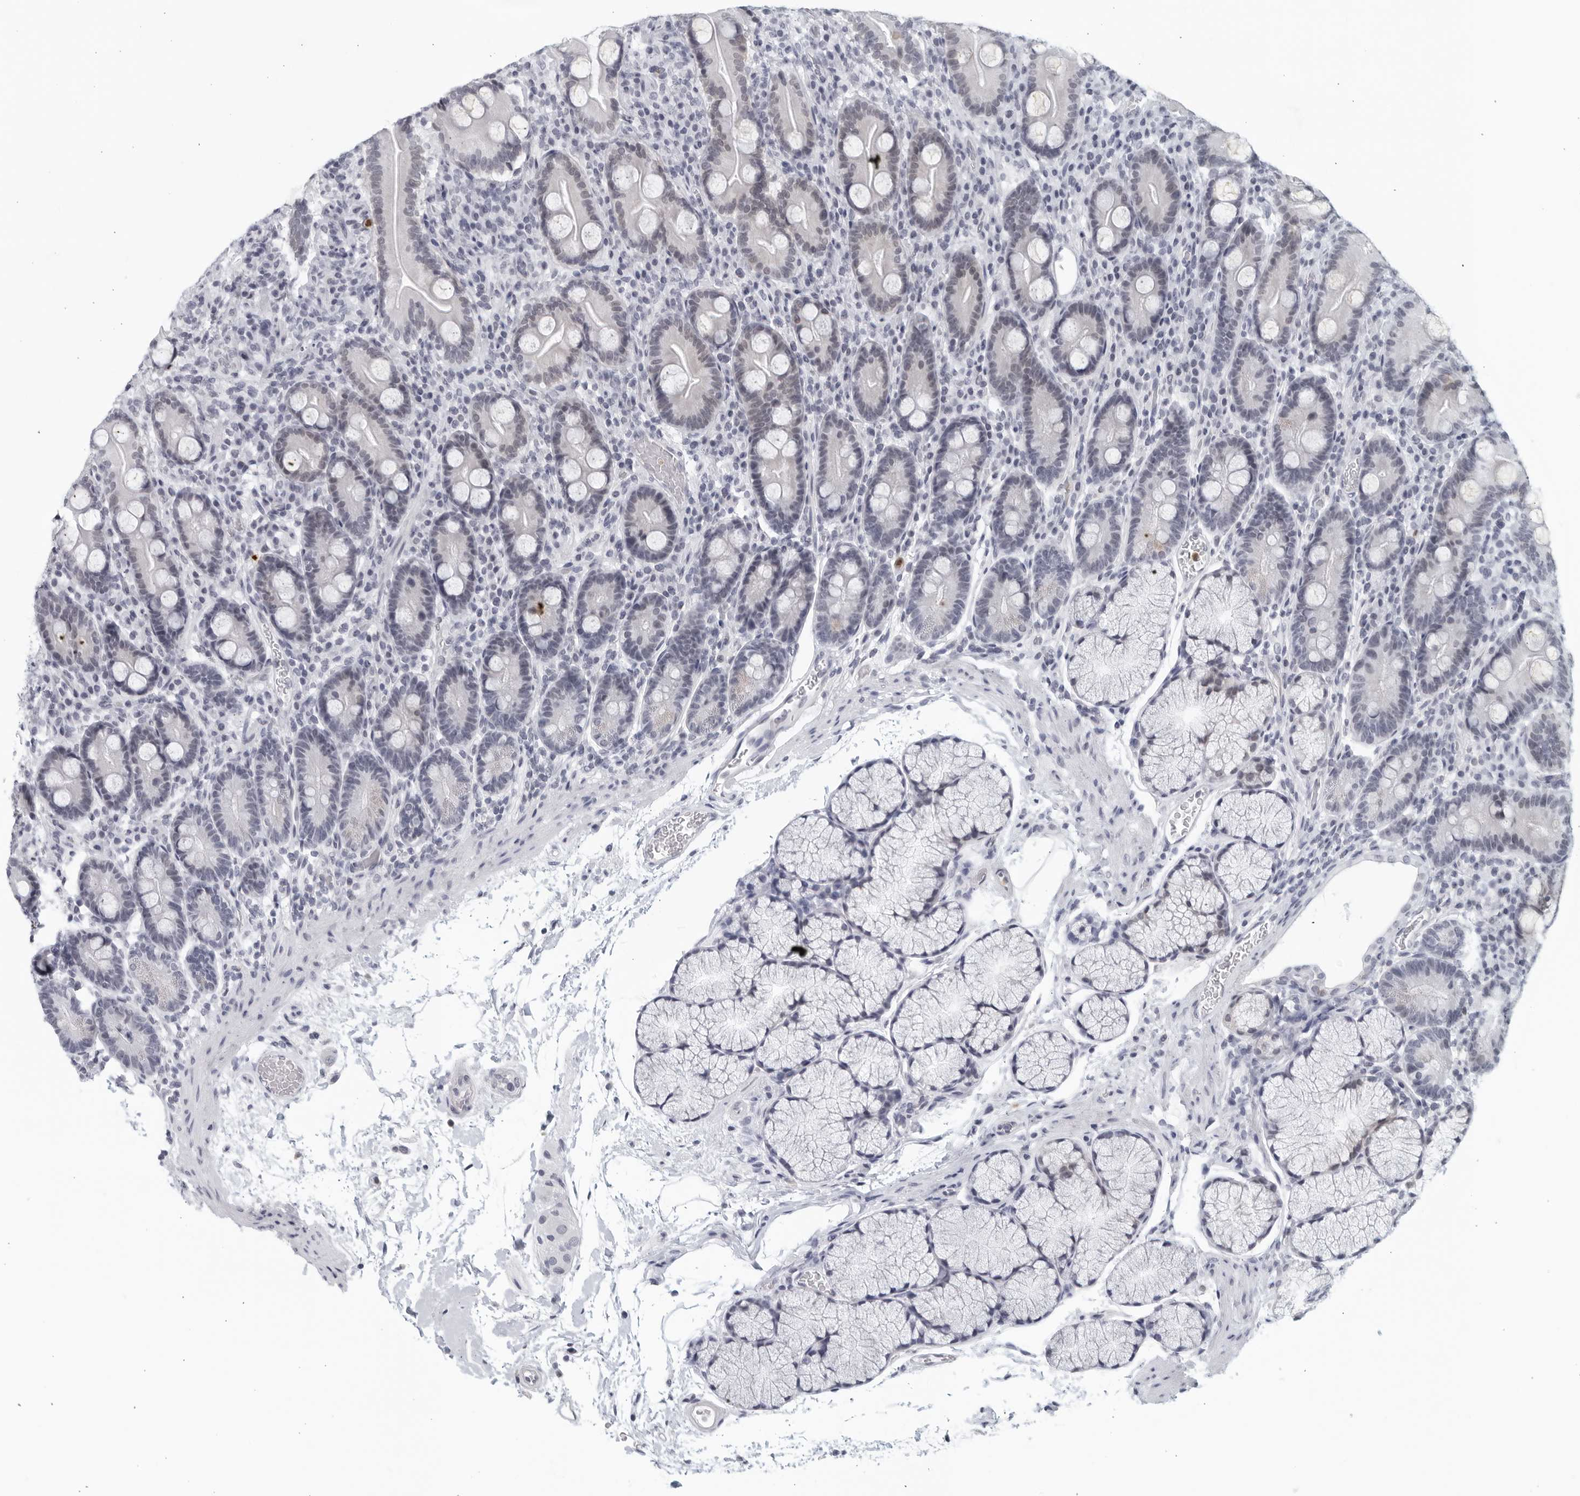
{"staining": {"intensity": "weak", "quantity": "<25%", "location": "nuclear"}, "tissue": "duodenum", "cell_type": "Glandular cells", "image_type": "normal", "snomed": [{"axis": "morphology", "description": "Normal tissue, NOS"}, {"axis": "topography", "description": "Duodenum"}], "caption": "This is a micrograph of IHC staining of normal duodenum, which shows no positivity in glandular cells.", "gene": "KLK7", "patient": {"sex": "male", "age": 35}}